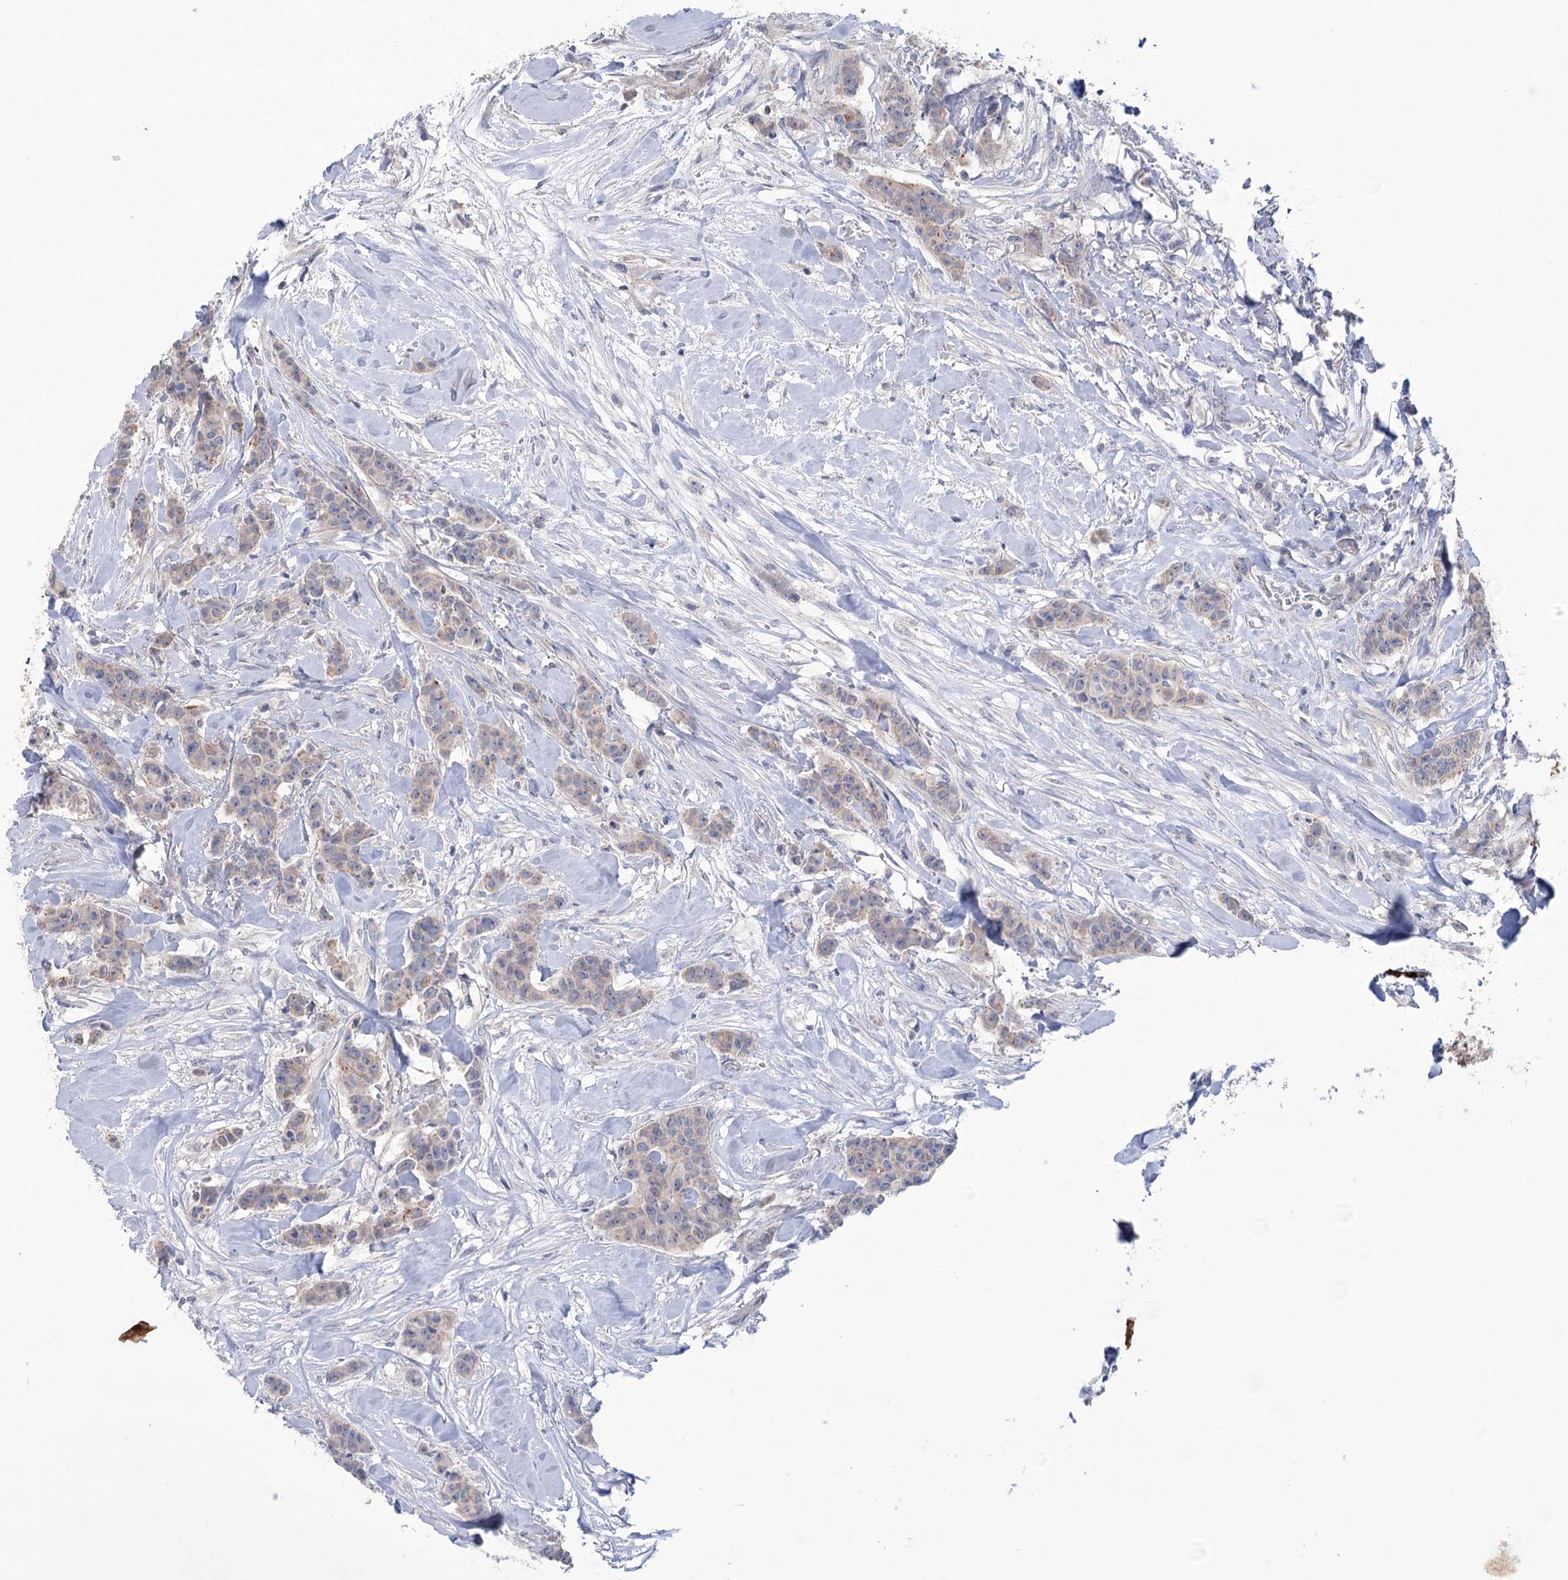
{"staining": {"intensity": "weak", "quantity": "<25%", "location": "cytoplasmic/membranous"}, "tissue": "breast cancer", "cell_type": "Tumor cells", "image_type": "cancer", "snomed": [{"axis": "morphology", "description": "Duct carcinoma"}, {"axis": "topography", "description": "Breast"}], "caption": "The immunohistochemistry micrograph has no significant staining in tumor cells of breast cancer tissue. The staining was performed using DAB (3,3'-diaminobenzidine) to visualize the protein expression in brown, while the nuclei were stained in blue with hematoxylin (Magnification: 20x).", "gene": "TRIM71", "patient": {"sex": "female", "age": 40}}